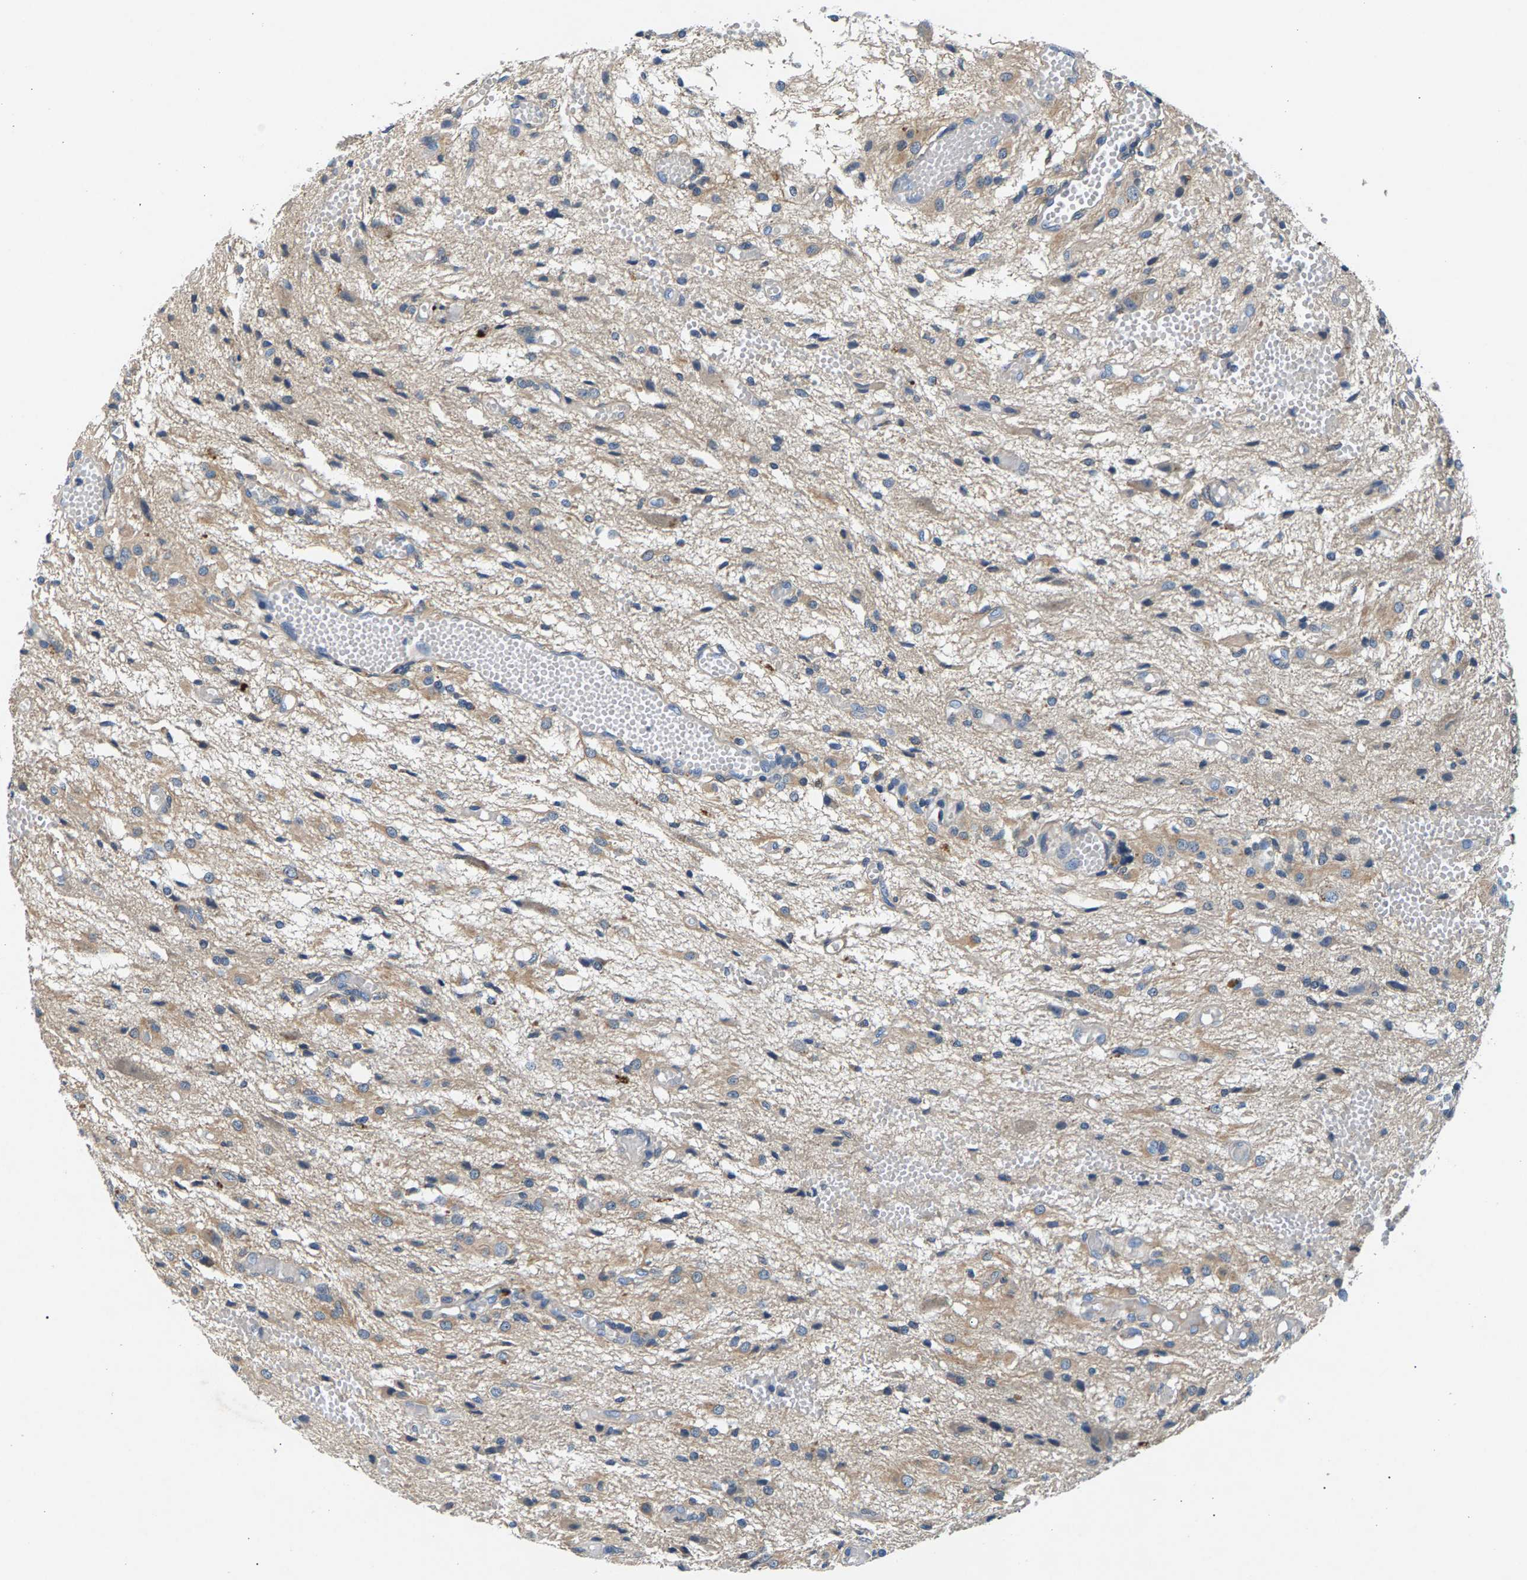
{"staining": {"intensity": "weak", "quantity": "25%-75%", "location": "cytoplasmic/membranous"}, "tissue": "glioma", "cell_type": "Tumor cells", "image_type": "cancer", "snomed": [{"axis": "morphology", "description": "Glioma, malignant, High grade"}, {"axis": "topography", "description": "Brain"}], "caption": "This histopathology image reveals high-grade glioma (malignant) stained with IHC to label a protein in brown. The cytoplasmic/membranous of tumor cells show weak positivity for the protein. Nuclei are counter-stained blue.", "gene": "NT5C", "patient": {"sex": "female", "age": 59}}